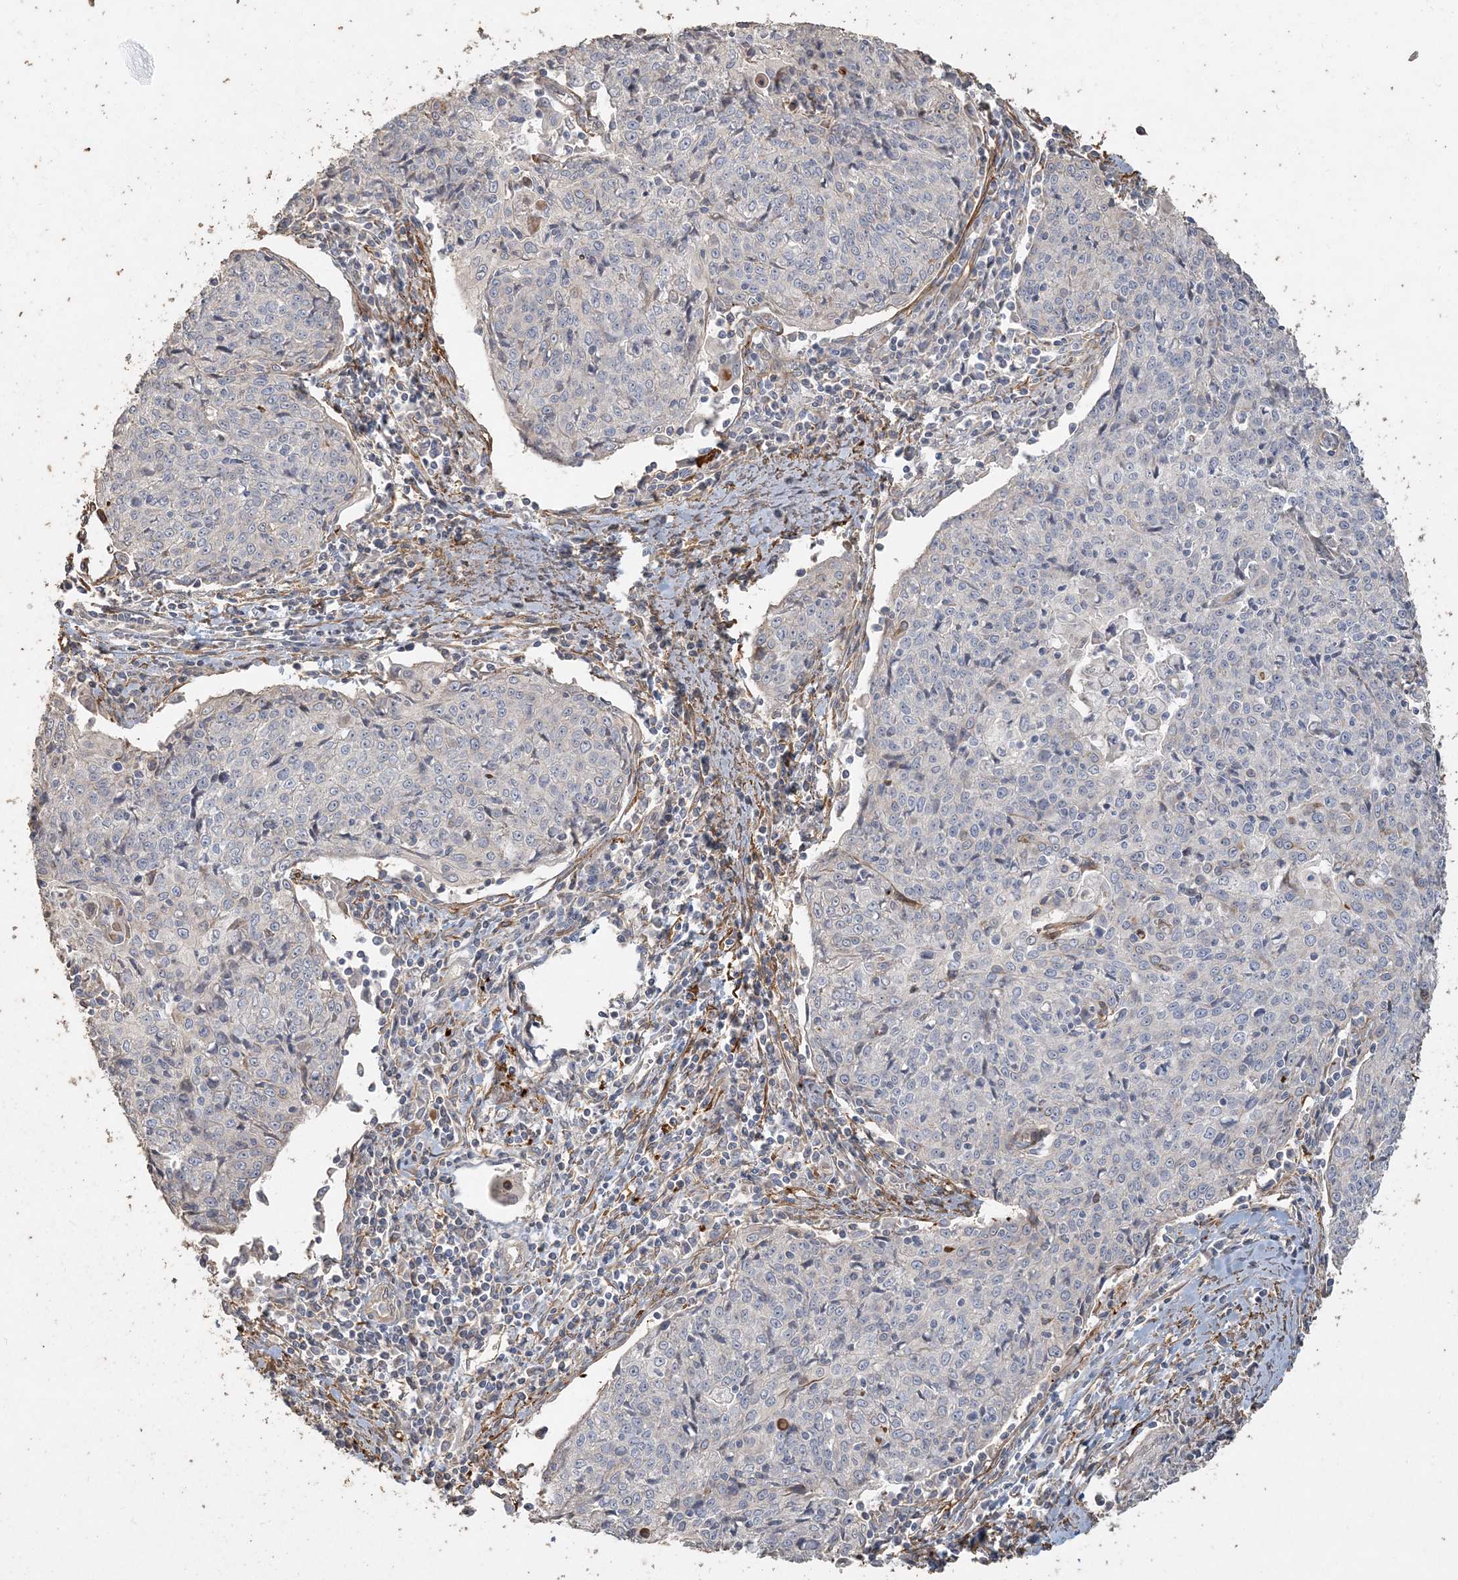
{"staining": {"intensity": "negative", "quantity": "none", "location": "none"}, "tissue": "cervical cancer", "cell_type": "Tumor cells", "image_type": "cancer", "snomed": [{"axis": "morphology", "description": "Squamous cell carcinoma, NOS"}, {"axis": "topography", "description": "Cervix"}], "caption": "The histopathology image exhibits no staining of tumor cells in cervical cancer (squamous cell carcinoma). (Brightfield microscopy of DAB immunohistochemistry at high magnification).", "gene": "RNF145", "patient": {"sex": "female", "age": 48}}